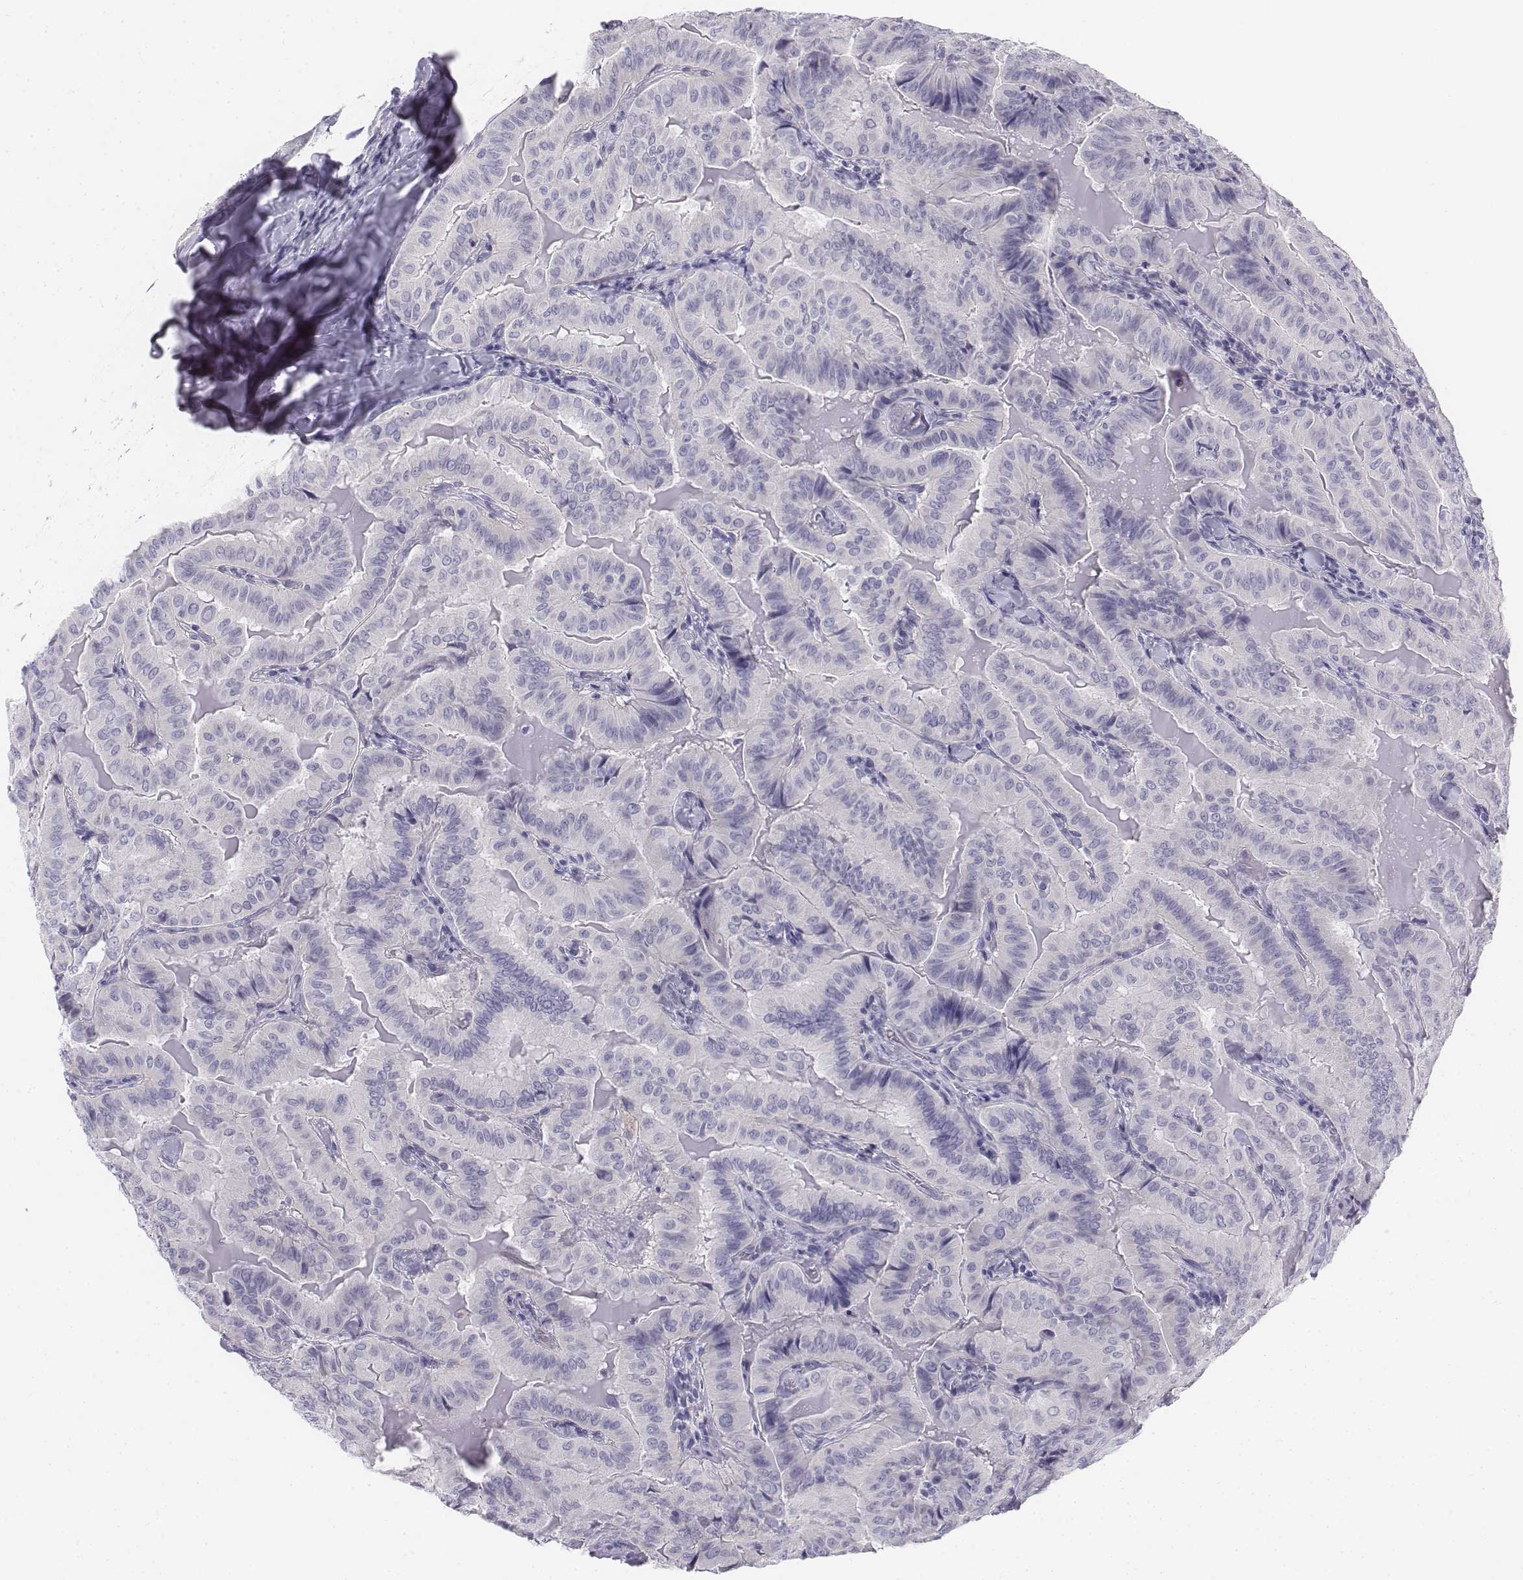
{"staining": {"intensity": "negative", "quantity": "none", "location": "none"}, "tissue": "thyroid cancer", "cell_type": "Tumor cells", "image_type": "cancer", "snomed": [{"axis": "morphology", "description": "Papillary adenocarcinoma, NOS"}, {"axis": "topography", "description": "Thyroid gland"}], "caption": "Immunohistochemical staining of human papillary adenocarcinoma (thyroid) displays no significant expression in tumor cells. (DAB (3,3'-diaminobenzidine) immunohistochemistry visualized using brightfield microscopy, high magnification).", "gene": "TH", "patient": {"sex": "female", "age": 68}}